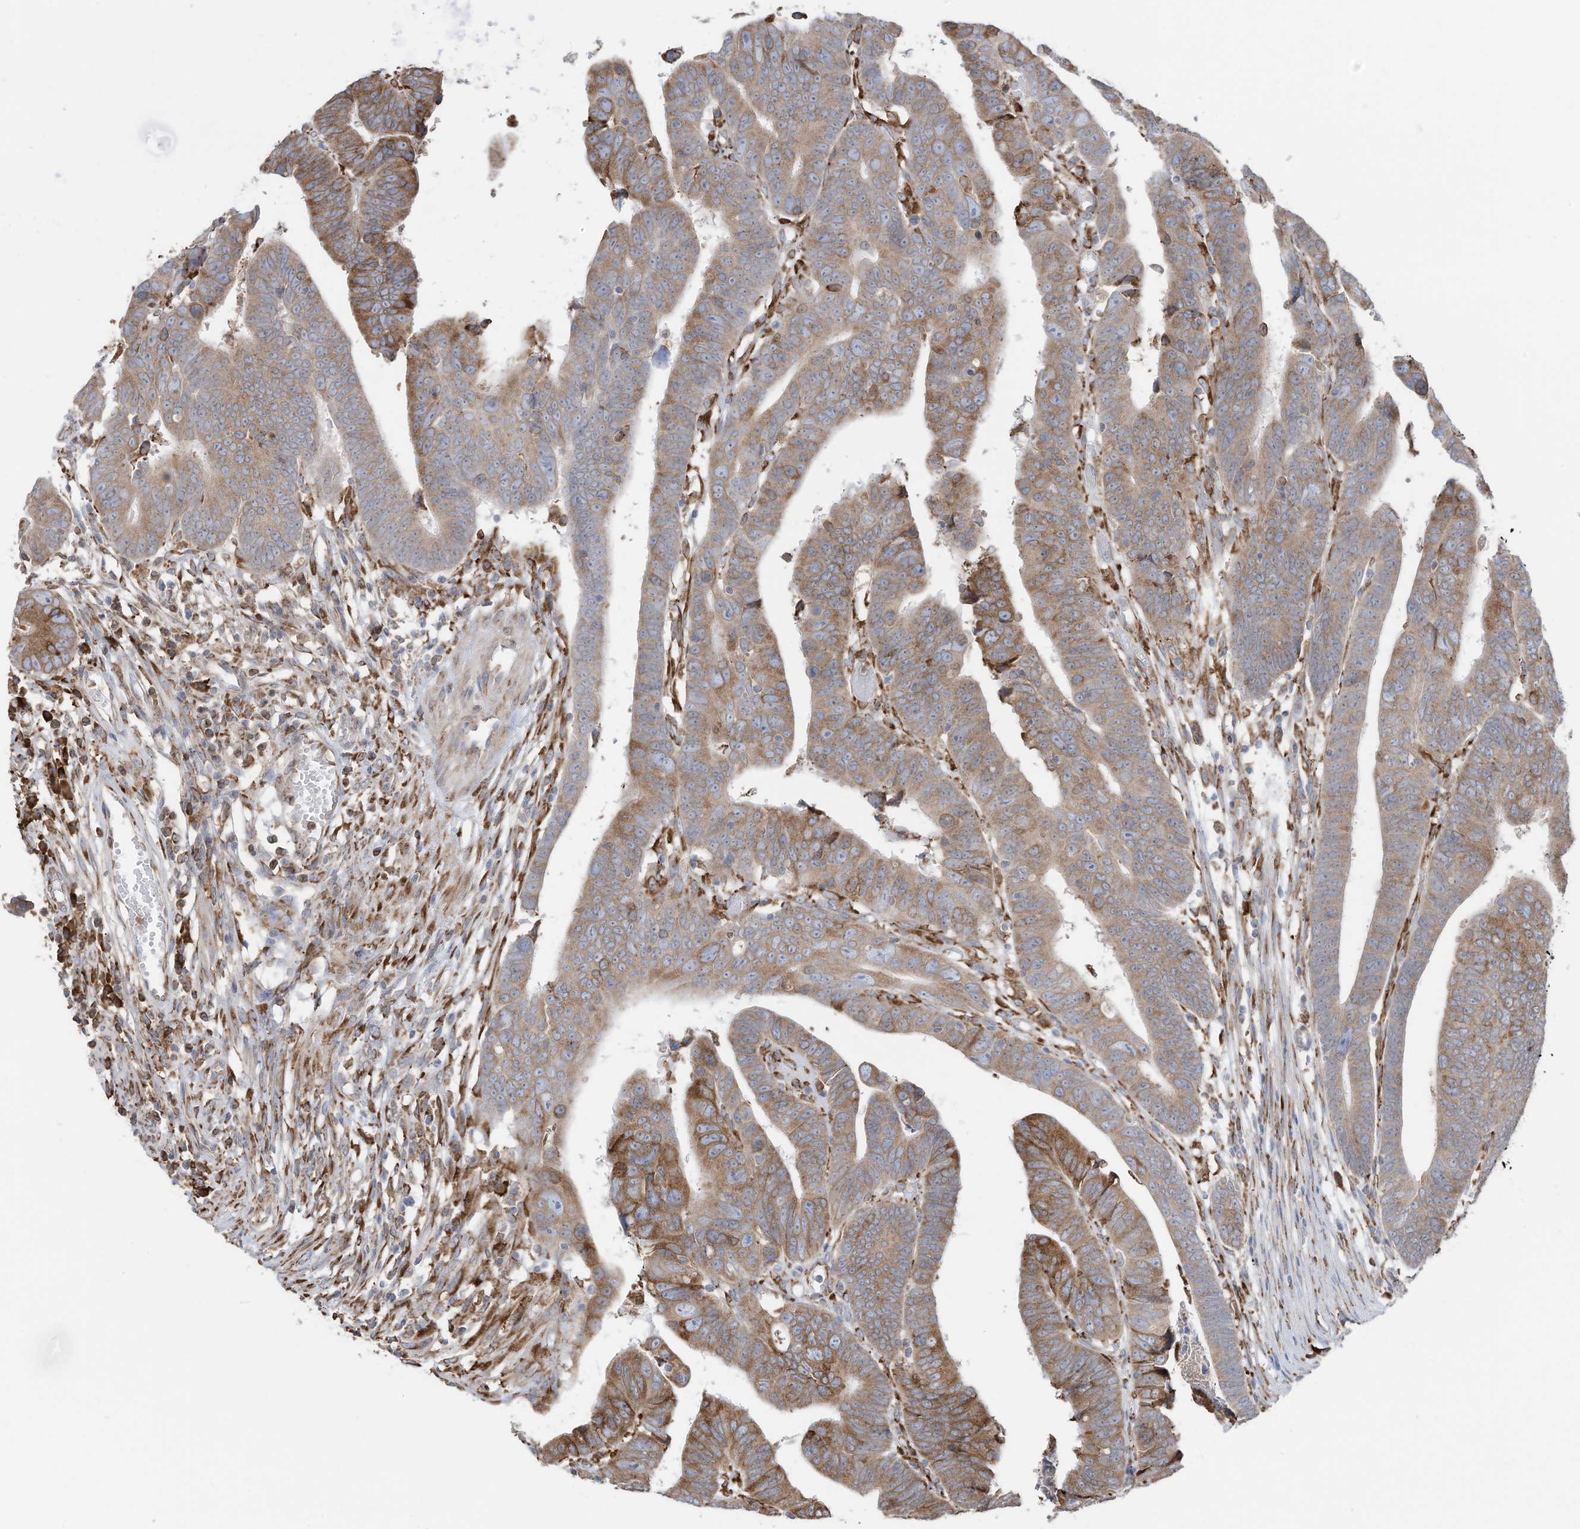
{"staining": {"intensity": "moderate", "quantity": ">75%", "location": "cytoplasmic/membranous"}, "tissue": "colorectal cancer", "cell_type": "Tumor cells", "image_type": "cancer", "snomed": [{"axis": "morphology", "description": "Adenocarcinoma, NOS"}, {"axis": "topography", "description": "Rectum"}], "caption": "Immunohistochemistry (IHC) of colorectal cancer exhibits medium levels of moderate cytoplasmic/membranous staining in approximately >75% of tumor cells. The staining was performed using DAB (3,3'-diaminobenzidine) to visualize the protein expression in brown, while the nuclei were stained in blue with hematoxylin (Magnification: 20x).", "gene": "ZNF354C", "patient": {"sex": "female", "age": 65}}